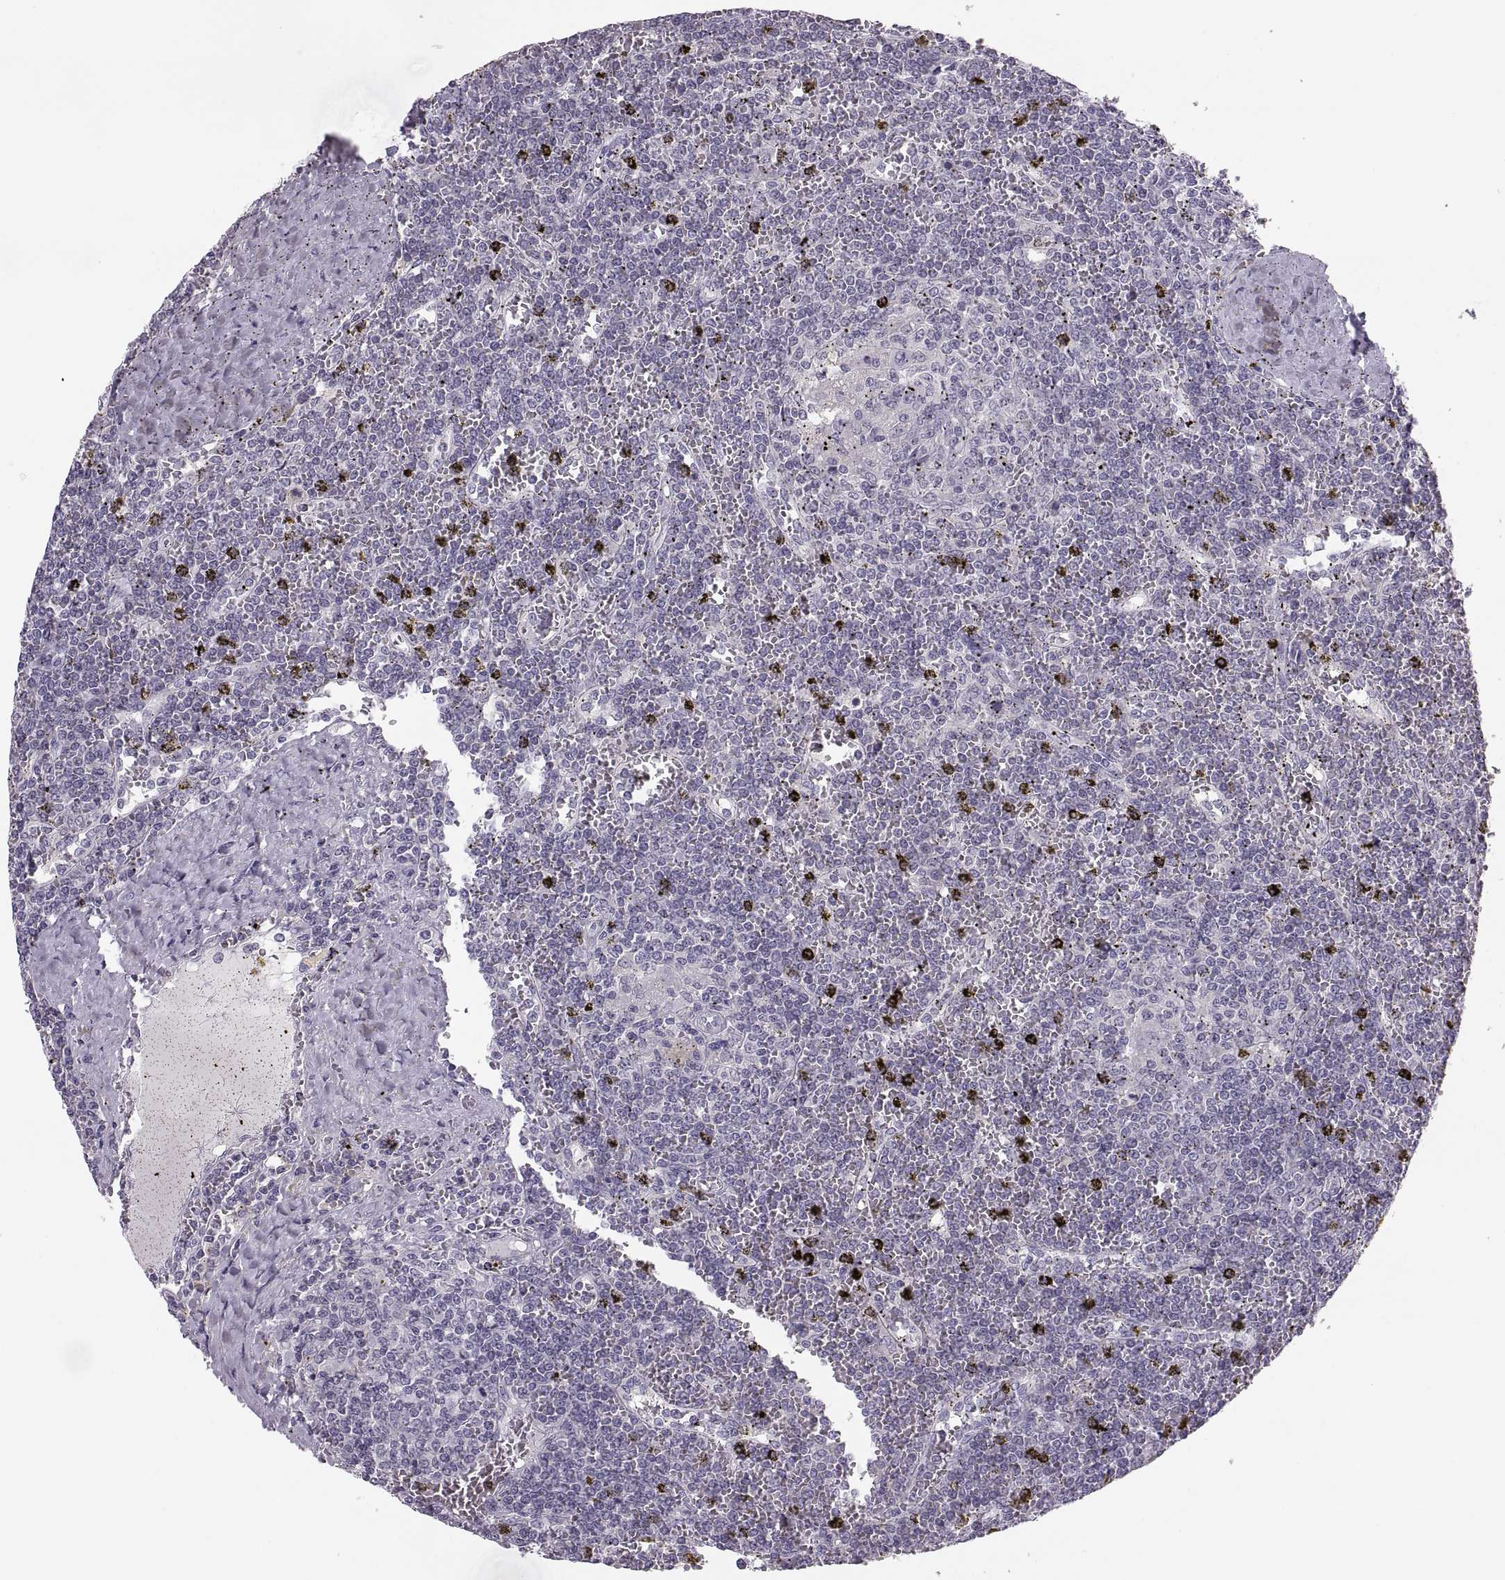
{"staining": {"intensity": "negative", "quantity": "none", "location": "none"}, "tissue": "lymphoma", "cell_type": "Tumor cells", "image_type": "cancer", "snomed": [{"axis": "morphology", "description": "Malignant lymphoma, non-Hodgkin's type, Low grade"}, {"axis": "topography", "description": "Spleen"}], "caption": "IHC photomicrograph of human low-grade malignant lymphoma, non-Hodgkin's type stained for a protein (brown), which reveals no positivity in tumor cells.", "gene": "ADH6", "patient": {"sex": "female", "age": 19}}